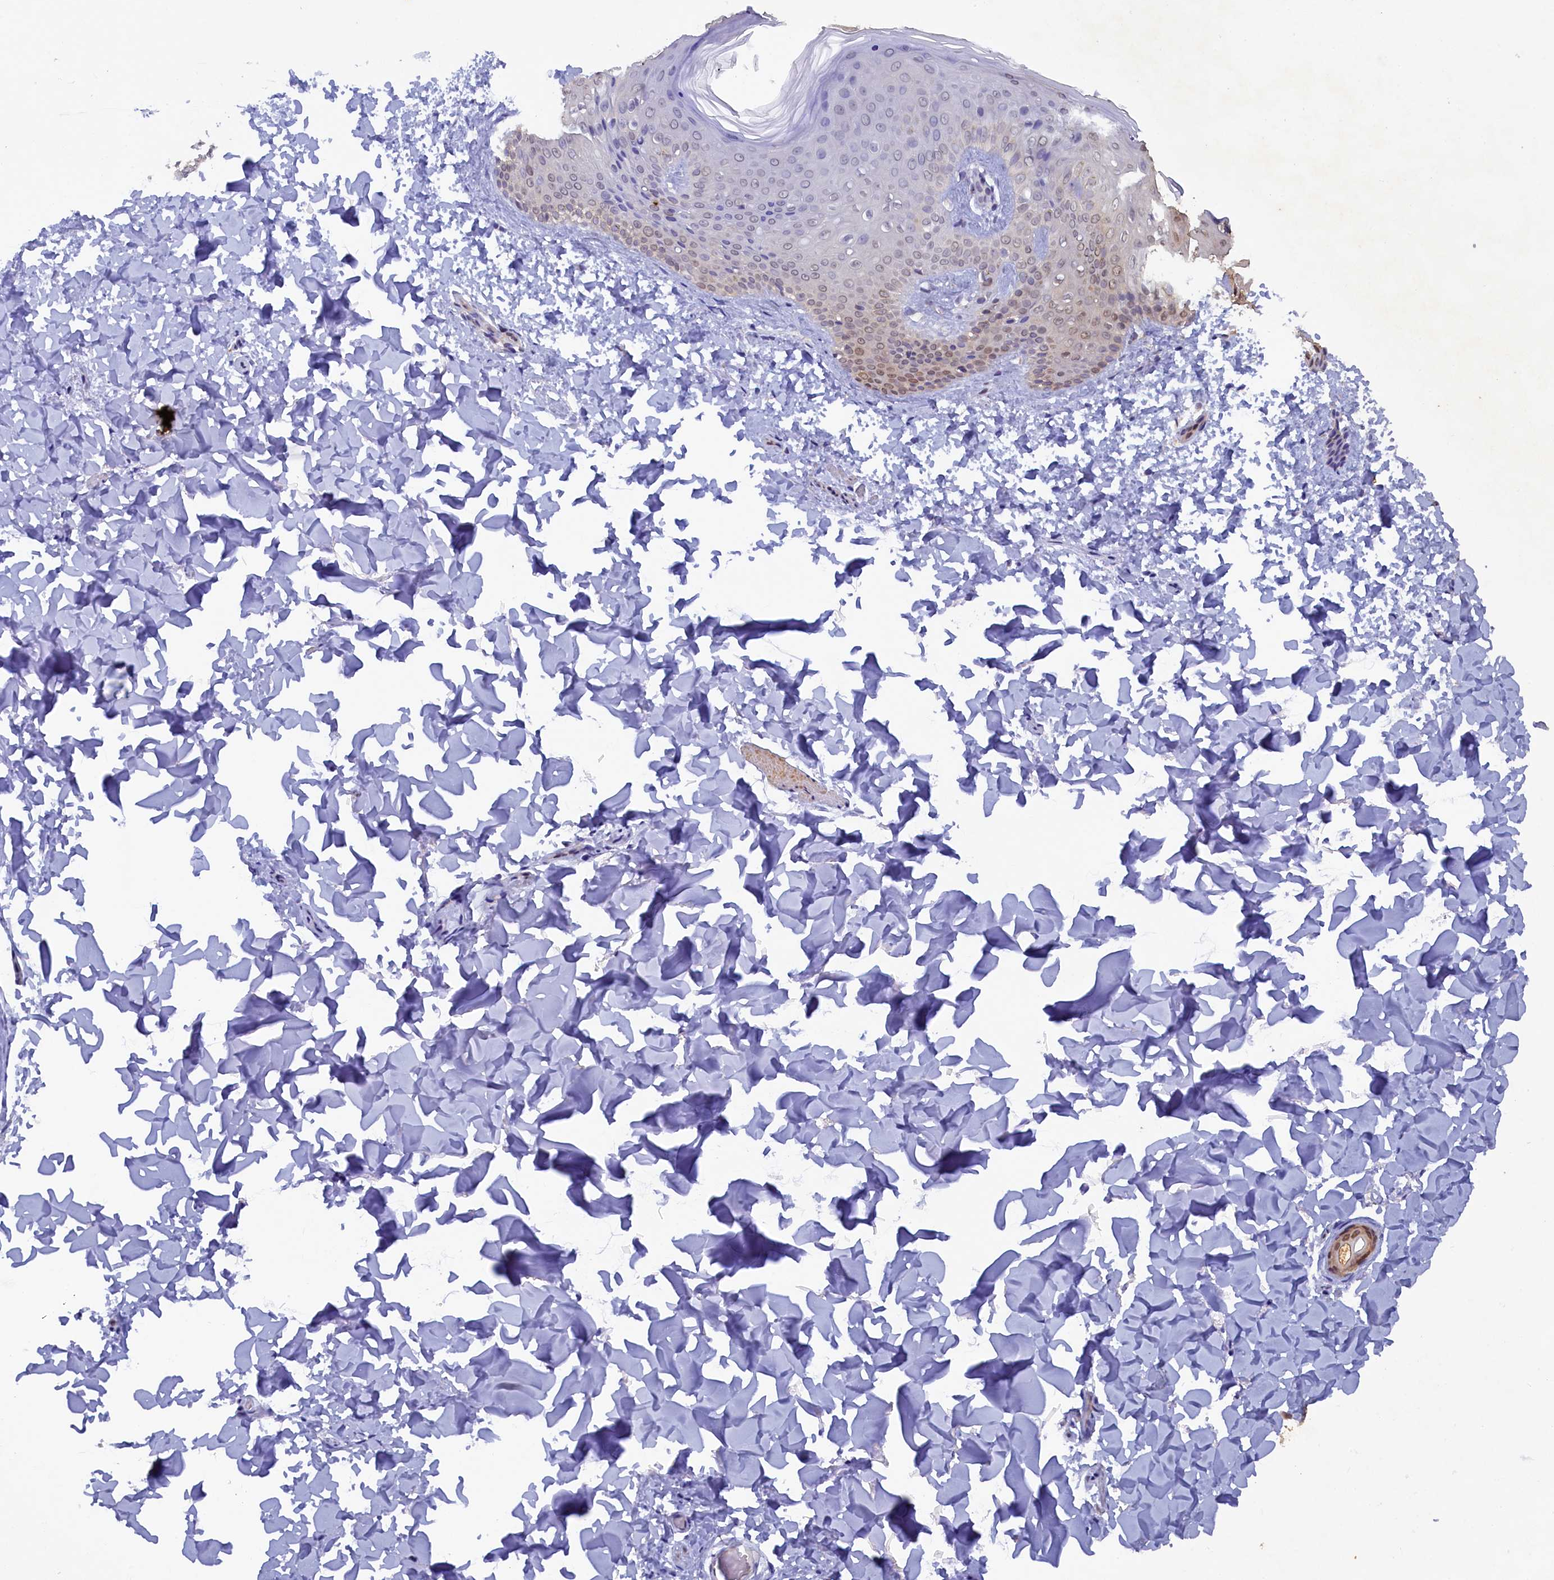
{"staining": {"intensity": "negative", "quantity": "none", "location": "none"}, "tissue": "skin", "cell_type": "Fibroblasts", "image_type": "normal", "snomed": [{"axis": "morphology", "description": "Normal tissue, NOS"}, {"axis": "topography", "description": "Skin"}], "caption": "This is an immunohistochemistry (IHC) histopathology image of normal skin. There is no positivity in fibroblasts.", "gene": "JPT2", "patient": {"sex": "male", "age": 36}}